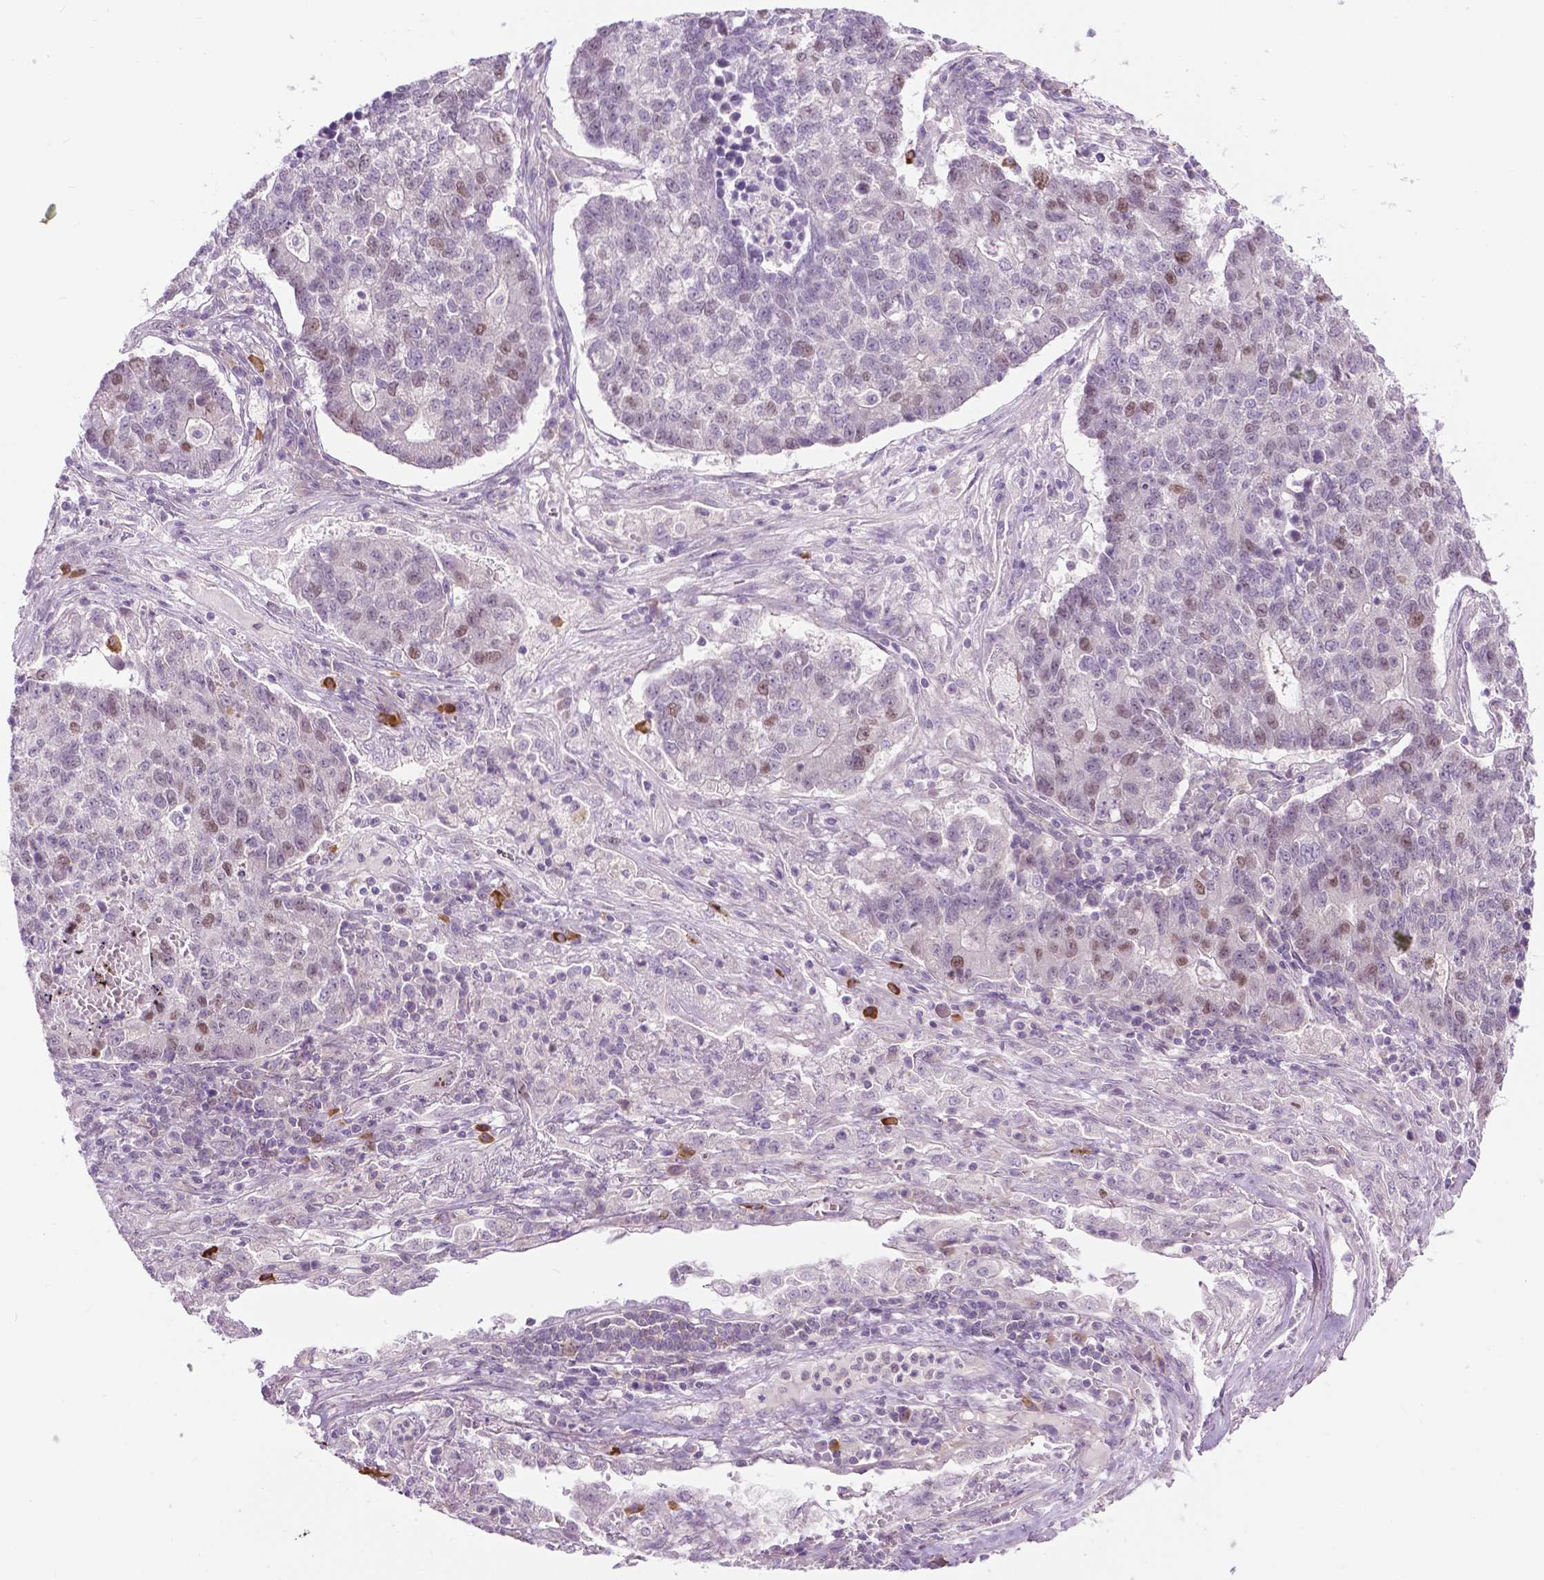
{"staining": {"intensity": "moderate", "quantity": "<25%", "location": "nuclear"}, "tissue": "lung cancer", "cell_type": "Tumor cells", "image_type": "cancer", "snomed": [{"axis": "morphology", "description": "Adenocarcinoma, NOS"}, {"axis": "topography", "description": "Lung"}], "caption": "Immunohistochemical staining of adenocarcinoma (lung) demonstrates low levels of moderate nuclear expression in about <25% of tumor cells. The staining is performed using DAB (3,3'-diaminobenzidine) brown chromogen to label protein expression. The nuclei are counter-stained blue using hematoxylin.", "gene": "DENND4A", "patient": {"sex": "male", "age": 57}}